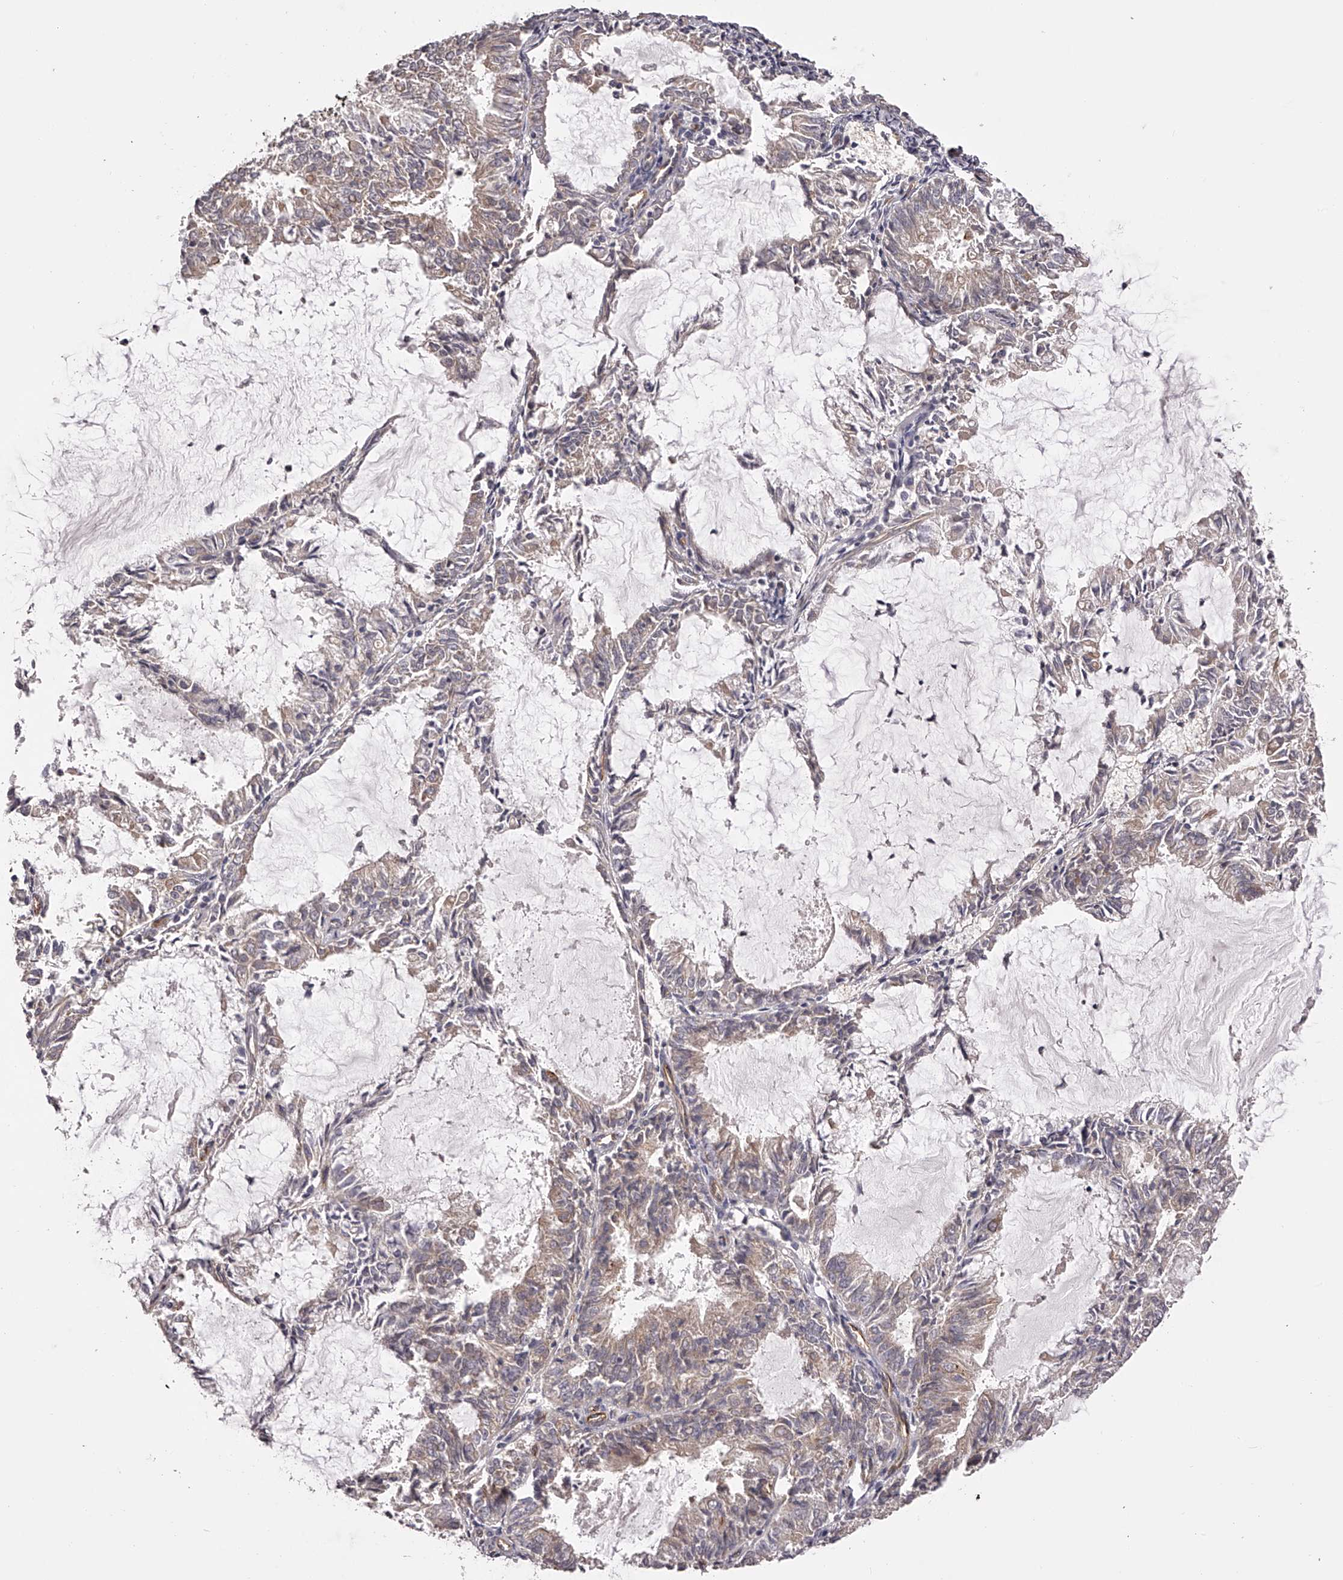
{"staining": {"intensity": "weak", "quantity": "<25%", "location": "cytoplasmic/membranous"}, "tissue": "endometrial cancer", "cell_type": "Tumor cells", "image_type": "cancer", "snomed": [{"axis": "morphology", "description": "Adenocarcinoma, NOS"}, {"axis": "topography", "description": "Endometrium"}], "caption": "Tumor cells show no significant protein positivity in endometrial cancer (adenocarcinoma).", "gene": "LTV1", "patient": {"sex": "female", "age": 57}}